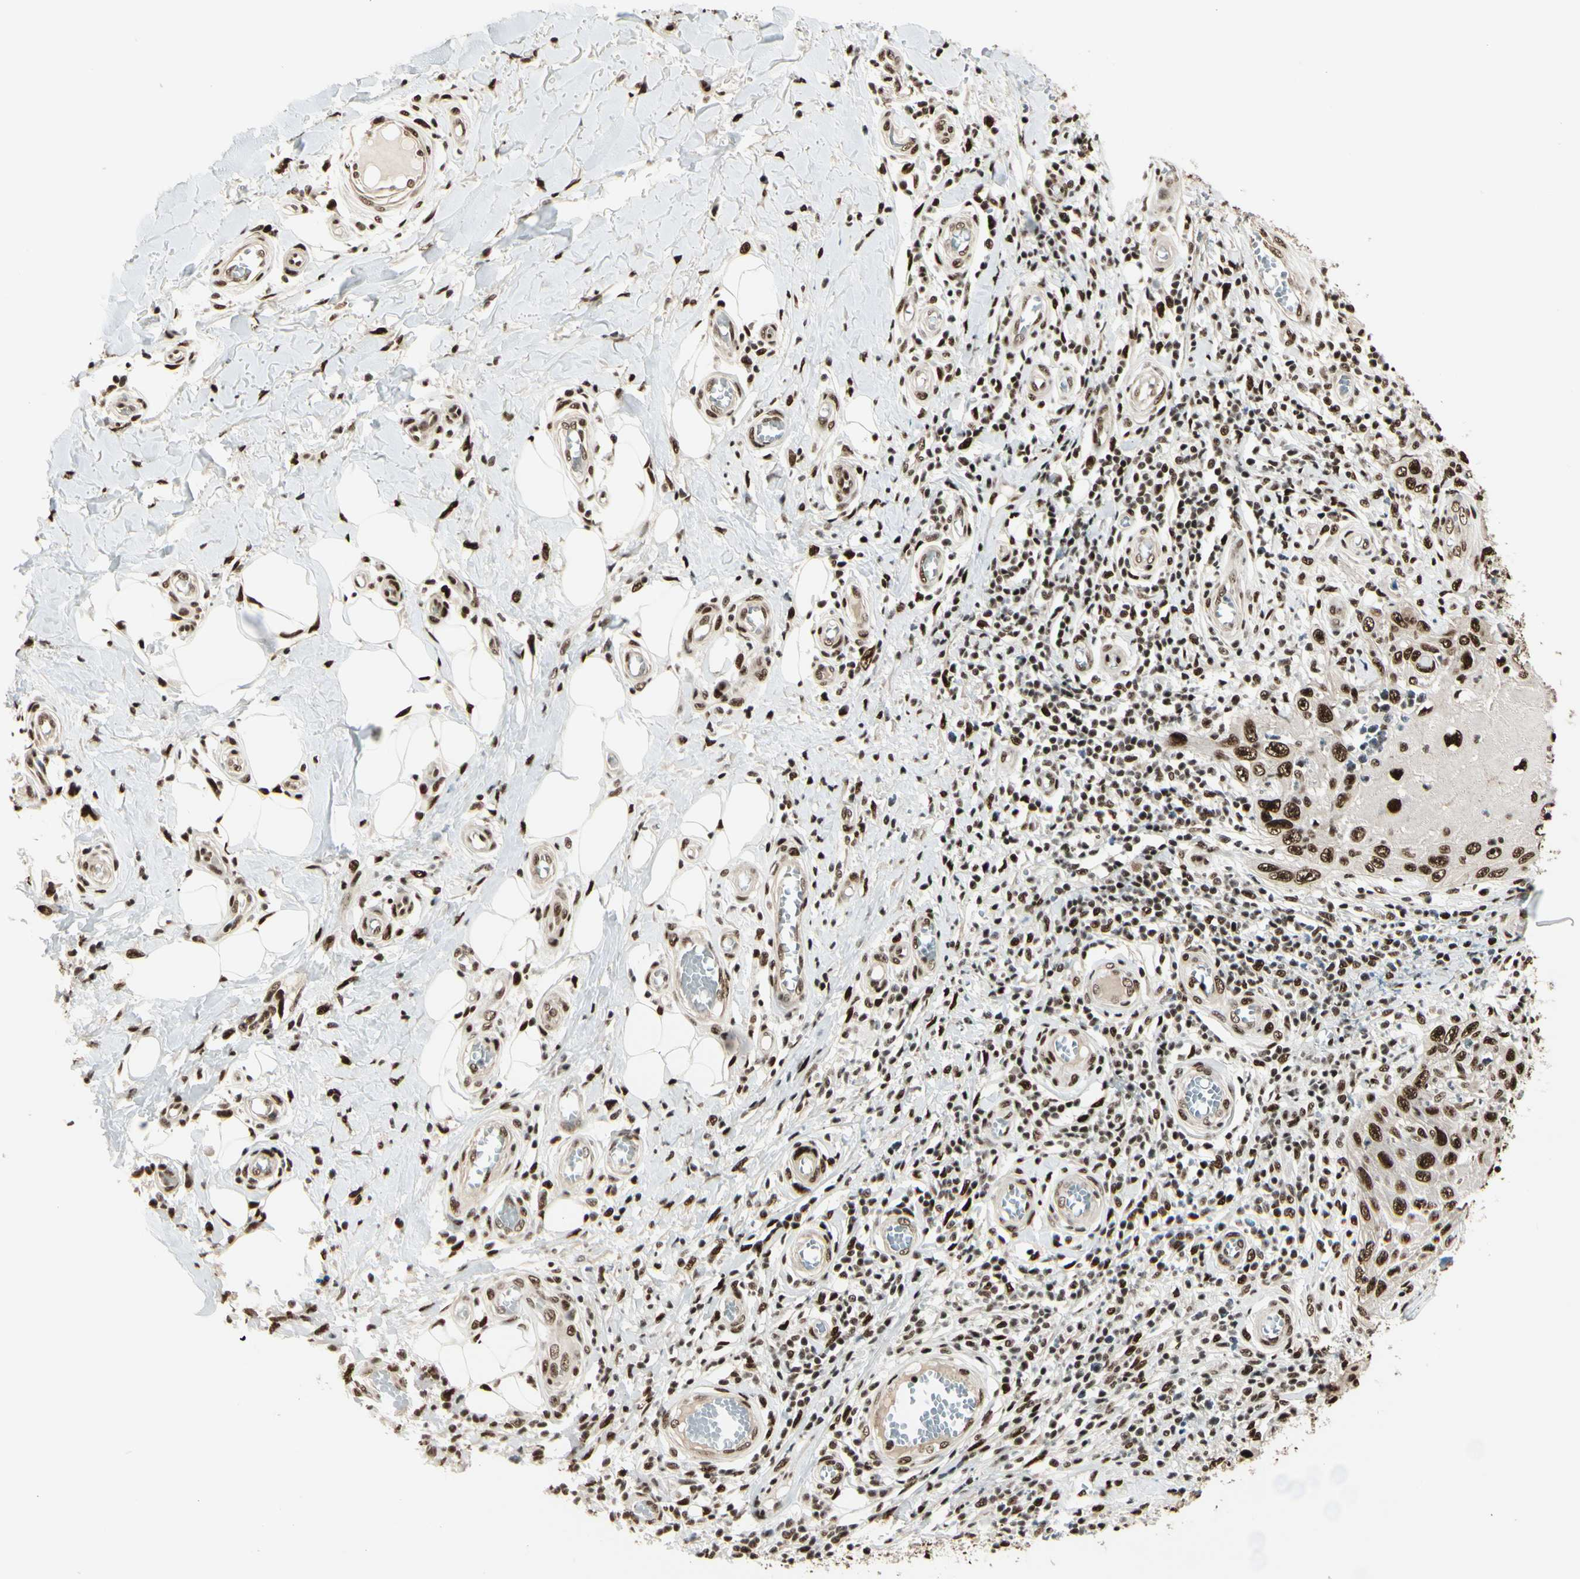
{"staining": {"intensity": "strong", "quantity": ">75%", "location": "nuclear"}, "tissue": "skin cancer", "cell_type": "Tumor cells", "image_type": "cancer", "snomed": [{"axis": "morphology", "description": "Squamous cell carcinoma, NOS"}, {"axis": "topography", "description": "Skin"}], "caption": "Protein analysis of skin squamous cell carcinoma tissue demonstrates strong nuclear expression in about >75% of tumor cells. (brown staining indicates protein expression, while blue staining denotes nuclei).", "gene": "HEXIM1", "patient": {"sex": "female", "age": 73}}